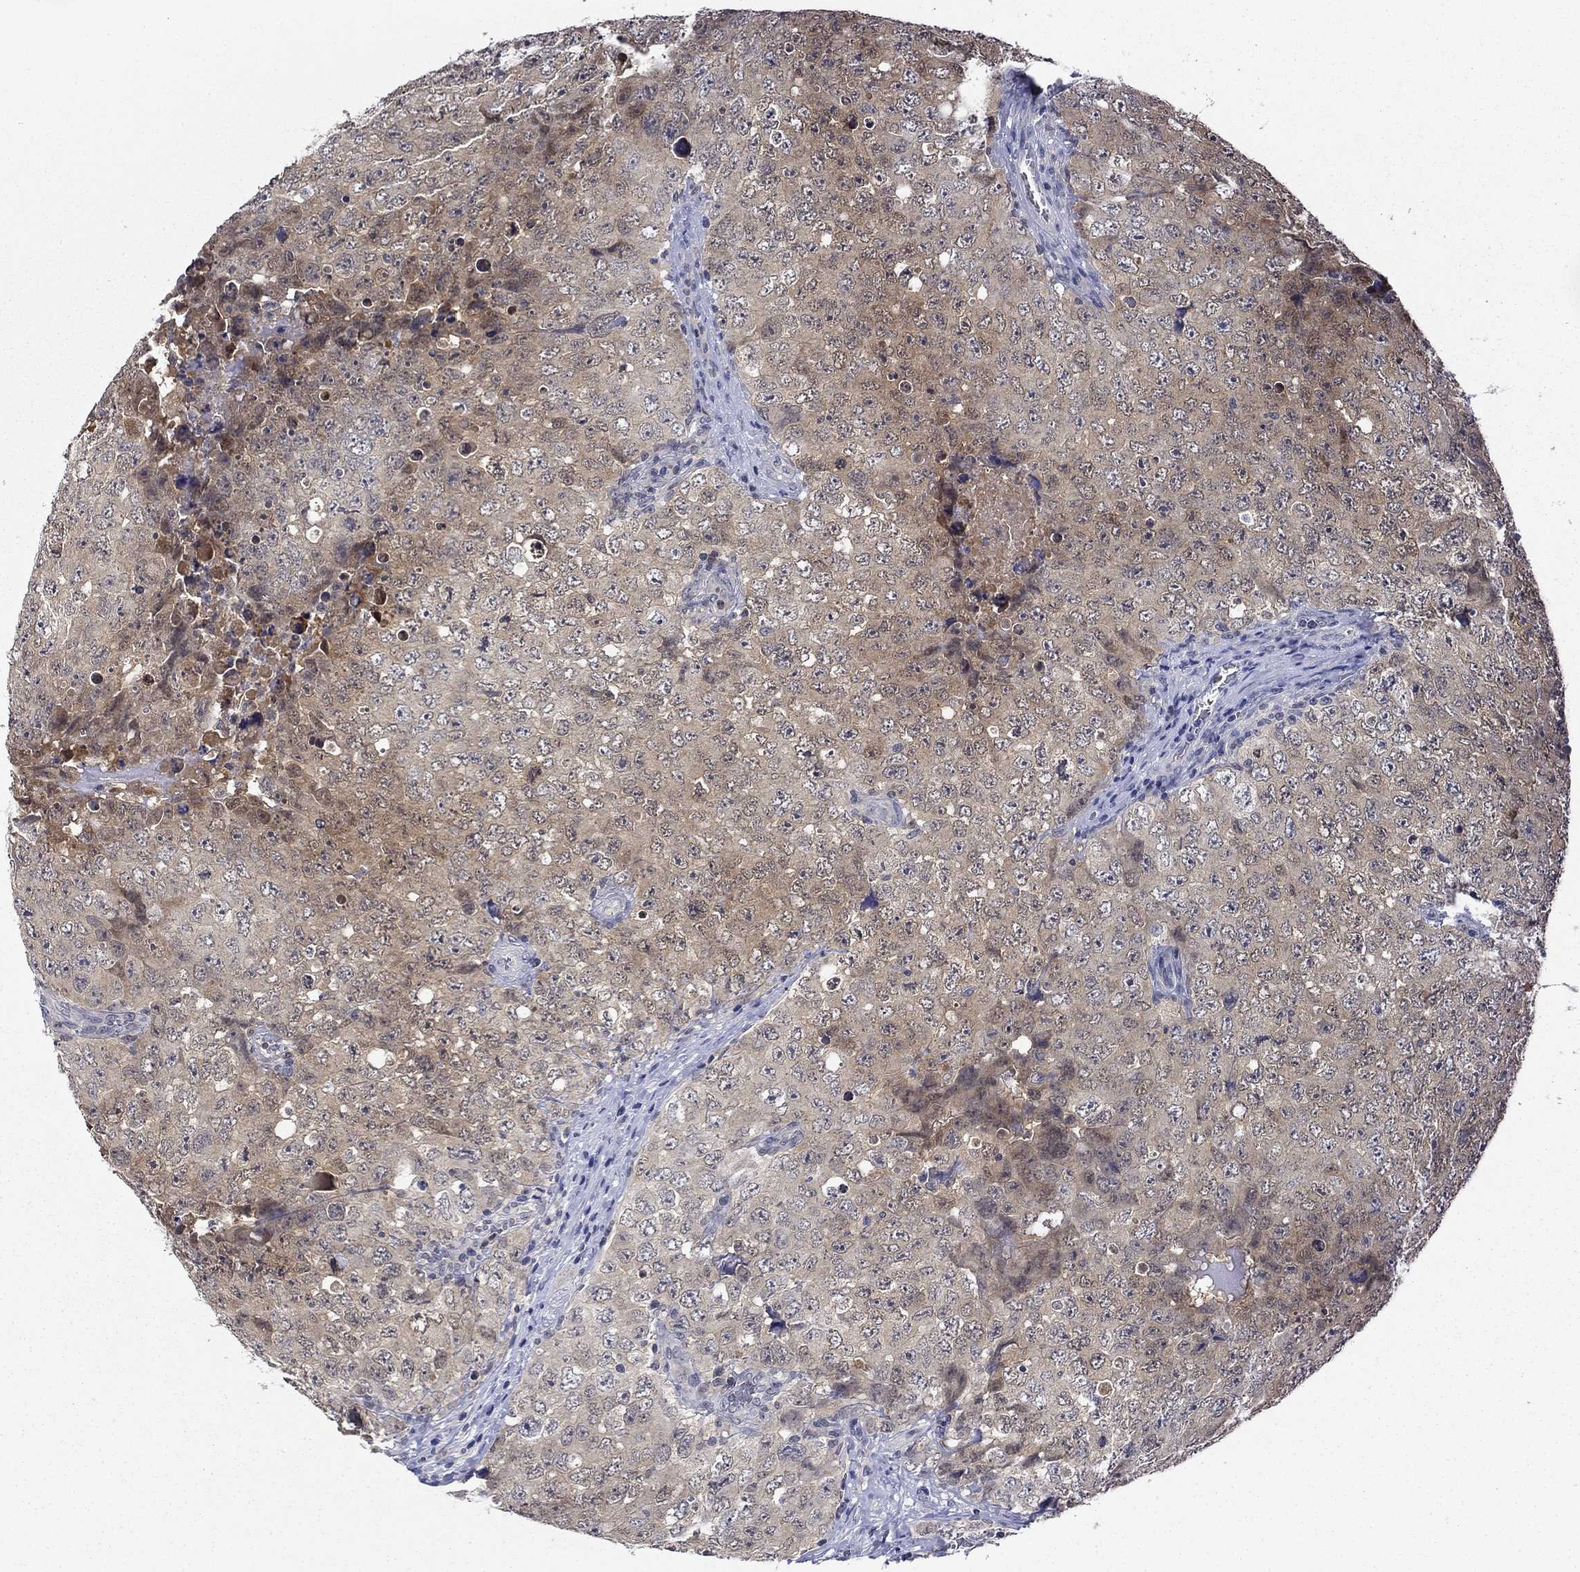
{"staining": {"intensity": "weak", "quantity": "25%-75%", "location": "cytoplasmic/membranous"}, "tissue": "testis cancer", "cell_type": "Tumor cells", "image_type": "cancer", "snomed": [{"axis": "morphology", "description": "Seminoma, NOS"}, {"axis": "topography", "description": "Testis"}], "caption": "A brown stain labels weak cytoplasmic/membranous expression of a protein in human testis cancer (seminoma) tumor cells.", "gene": "DDTL", "patient": {"sex": "male", "age": 34}}